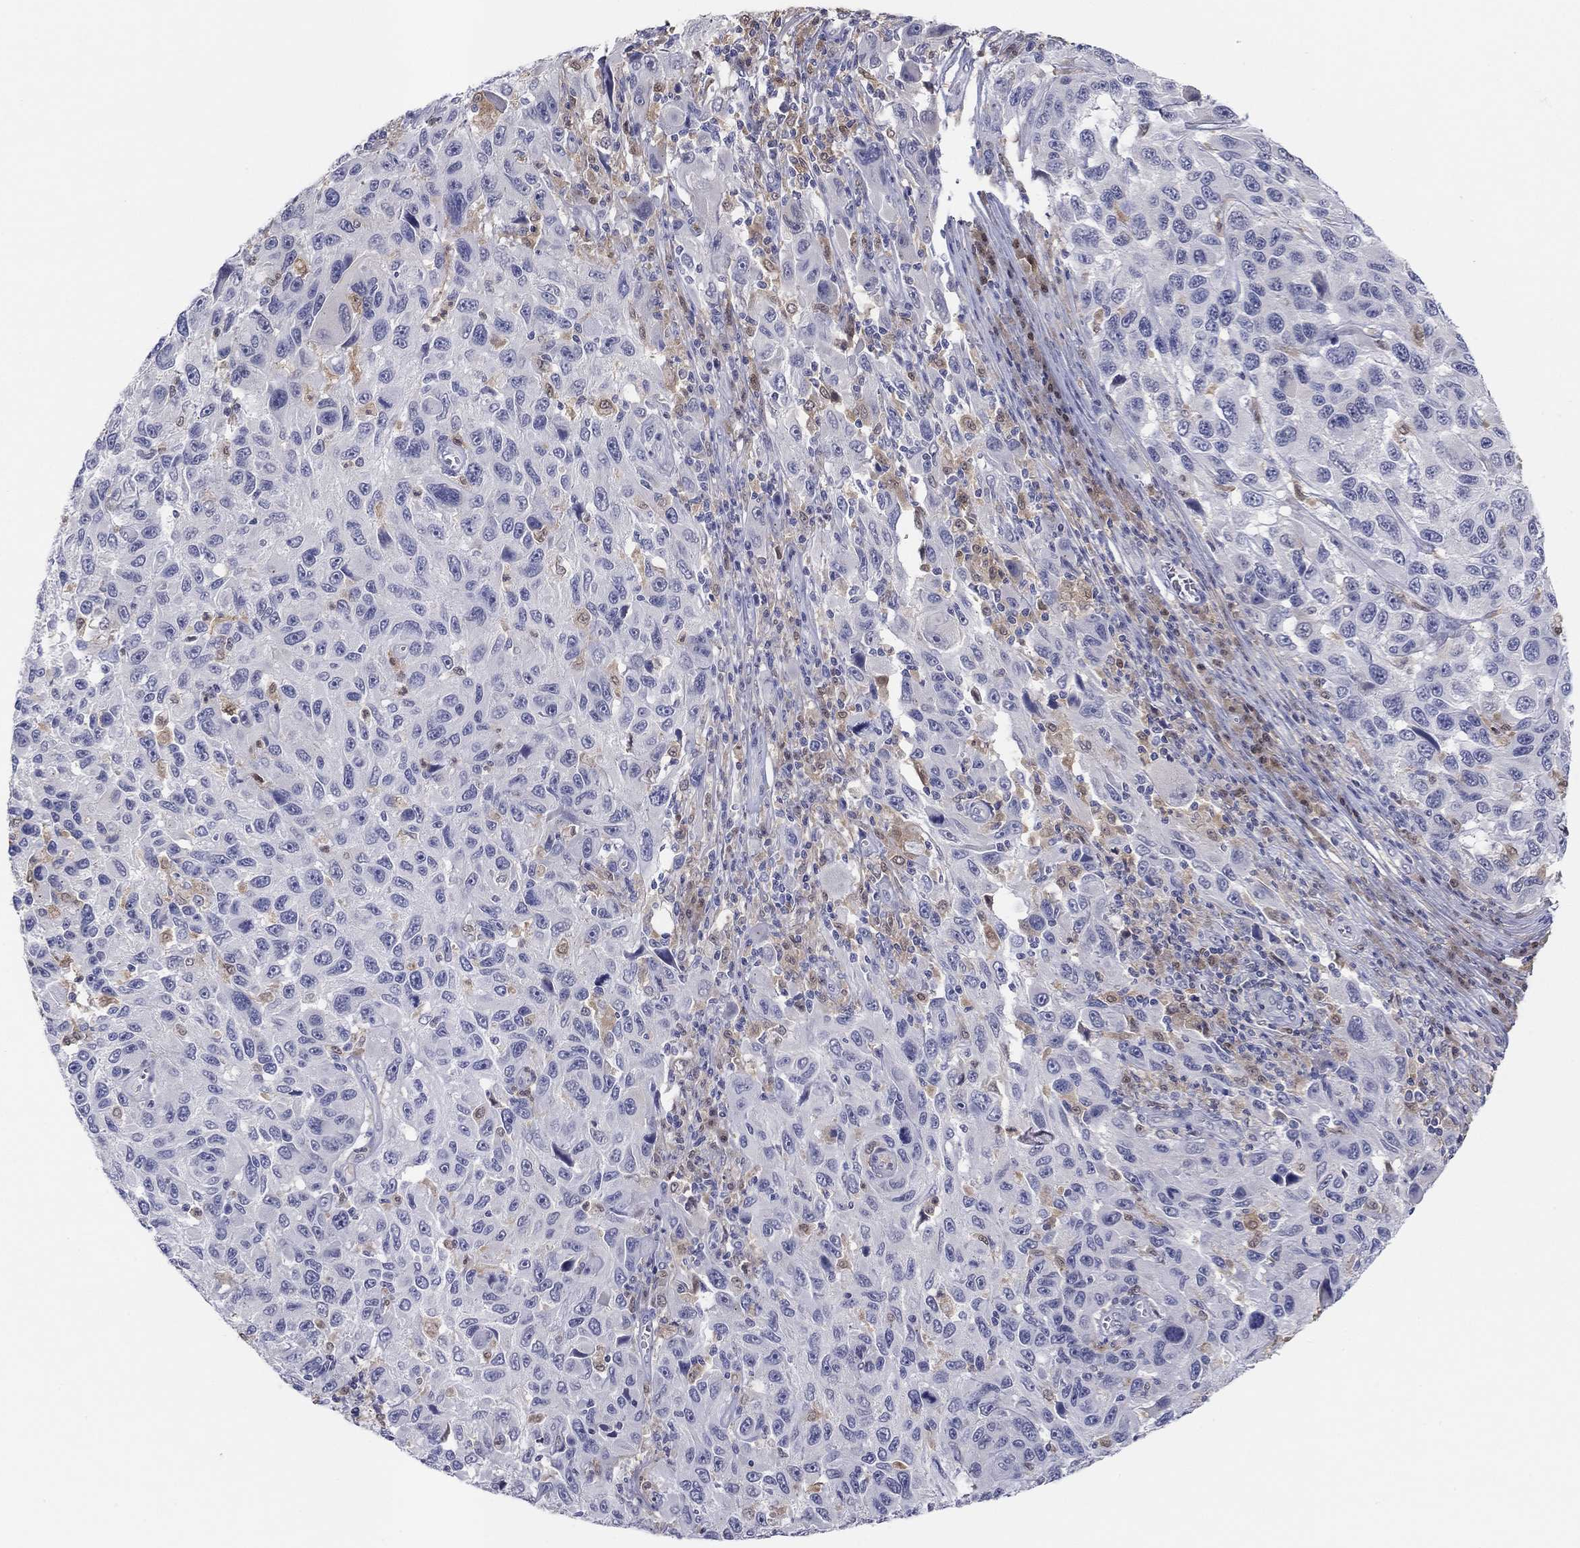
{"staining": {"intensity": "negative", "quantity": "none", "location": "none"}, "tissue": "melanoma", "cell_type": "Tumor cells", "image_type": "cancer", "snomed": [{"axis": "morphology", "description": "Malignant melanoma, NOS"}, {"axis": "topography", "description": "Skin"}], "caption": "Protein analysis of melanoma exhibits no significant staining in tumor cells.", "gene": "PDXK", "patient": {"sex": "male", "age": 53}}